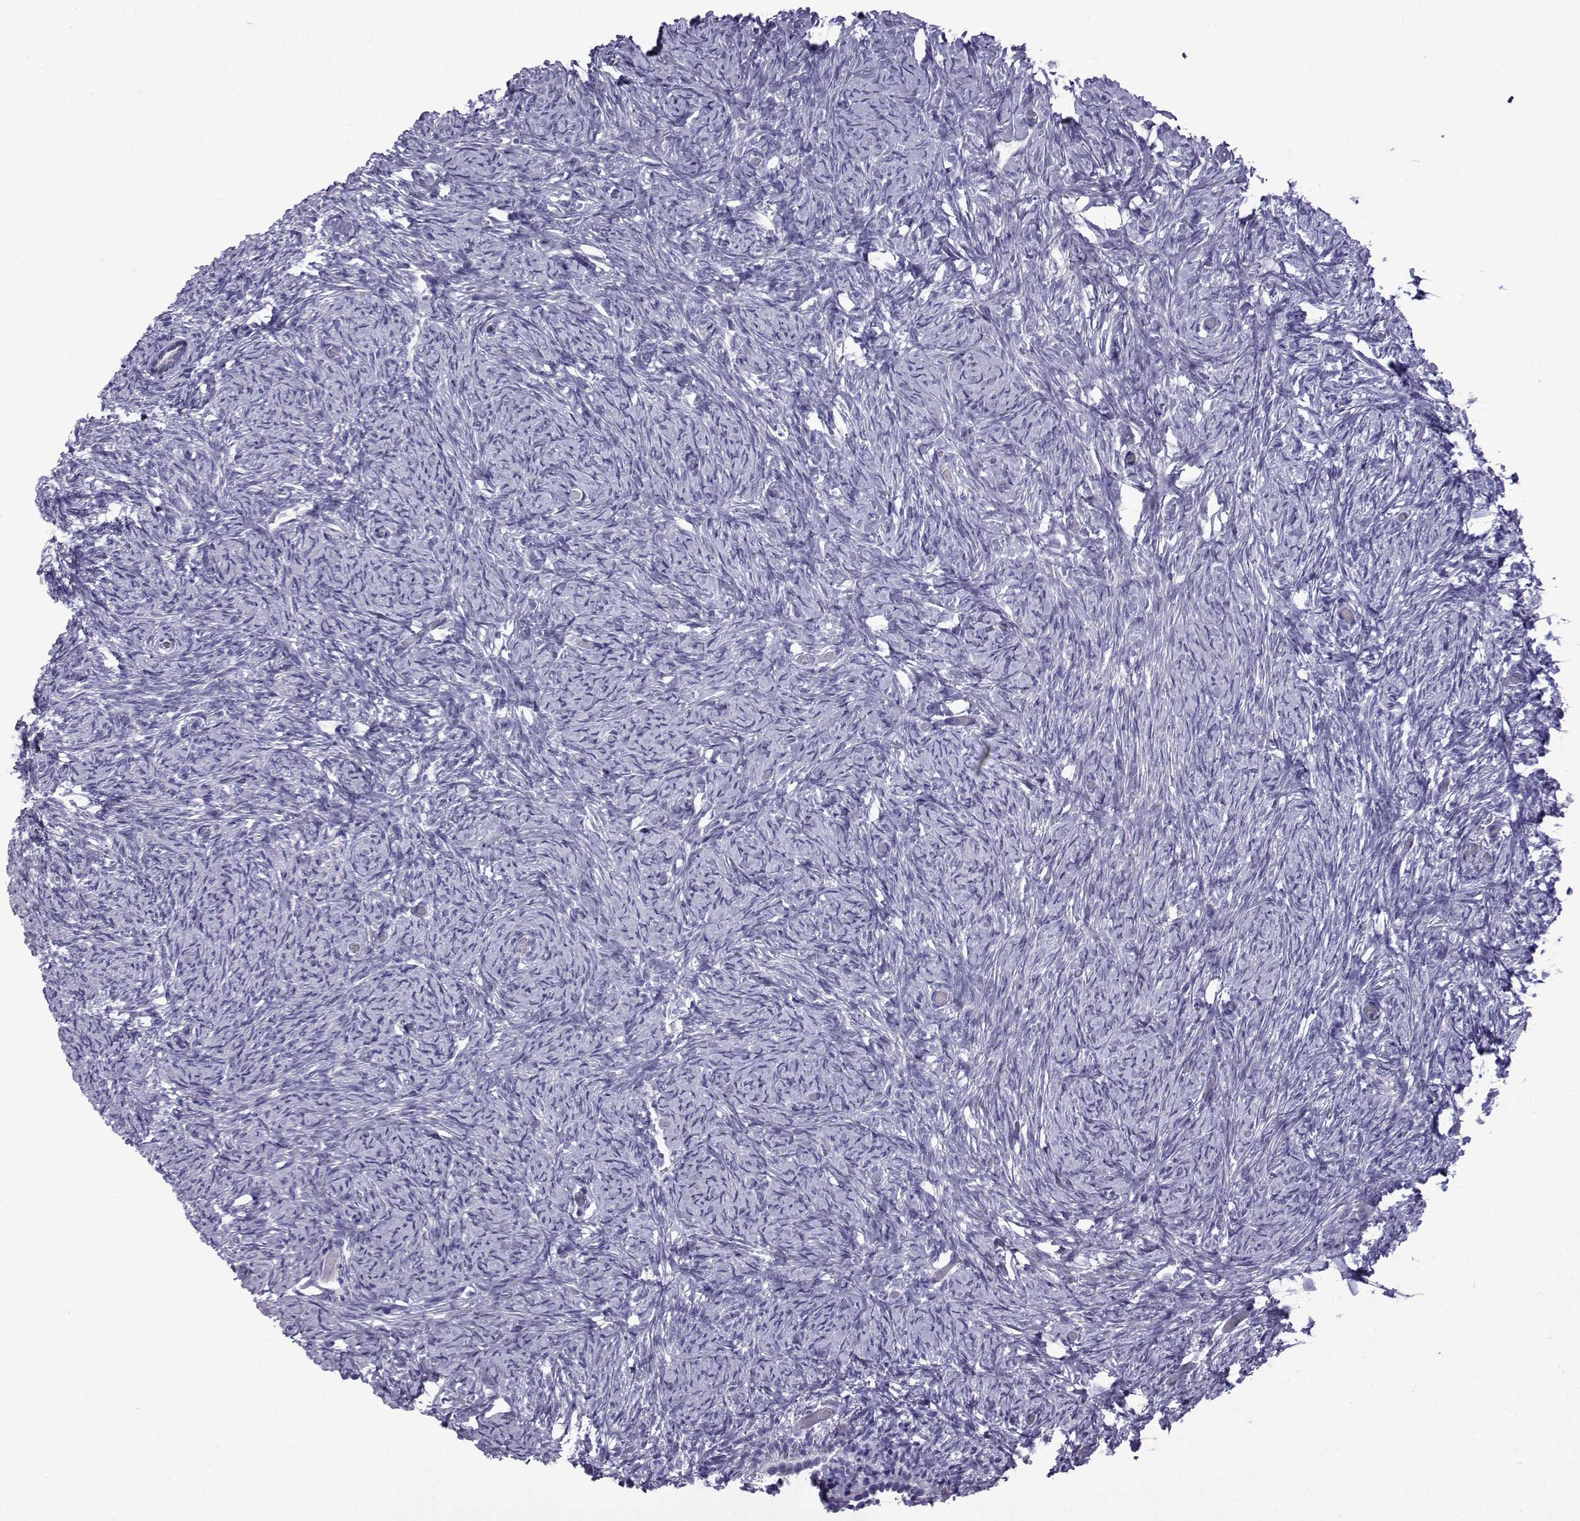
{"staining": {"intensity": "negative", "quantity": "none", "location": "none"}, "tissue": "ovary", "cell_type": "Follicle cells", "image_type": "normal", "snomed": [{"axis": "morphology", "description": "Normal tissue, NOS"}, {"axis": "topography", "description": "Ovary"}], "caption": "Ovary stained for a protein using IHC shows no positivity follicle cells.", "gene": "KCNF1", "patient": {"sex": "female", "age": 39}}